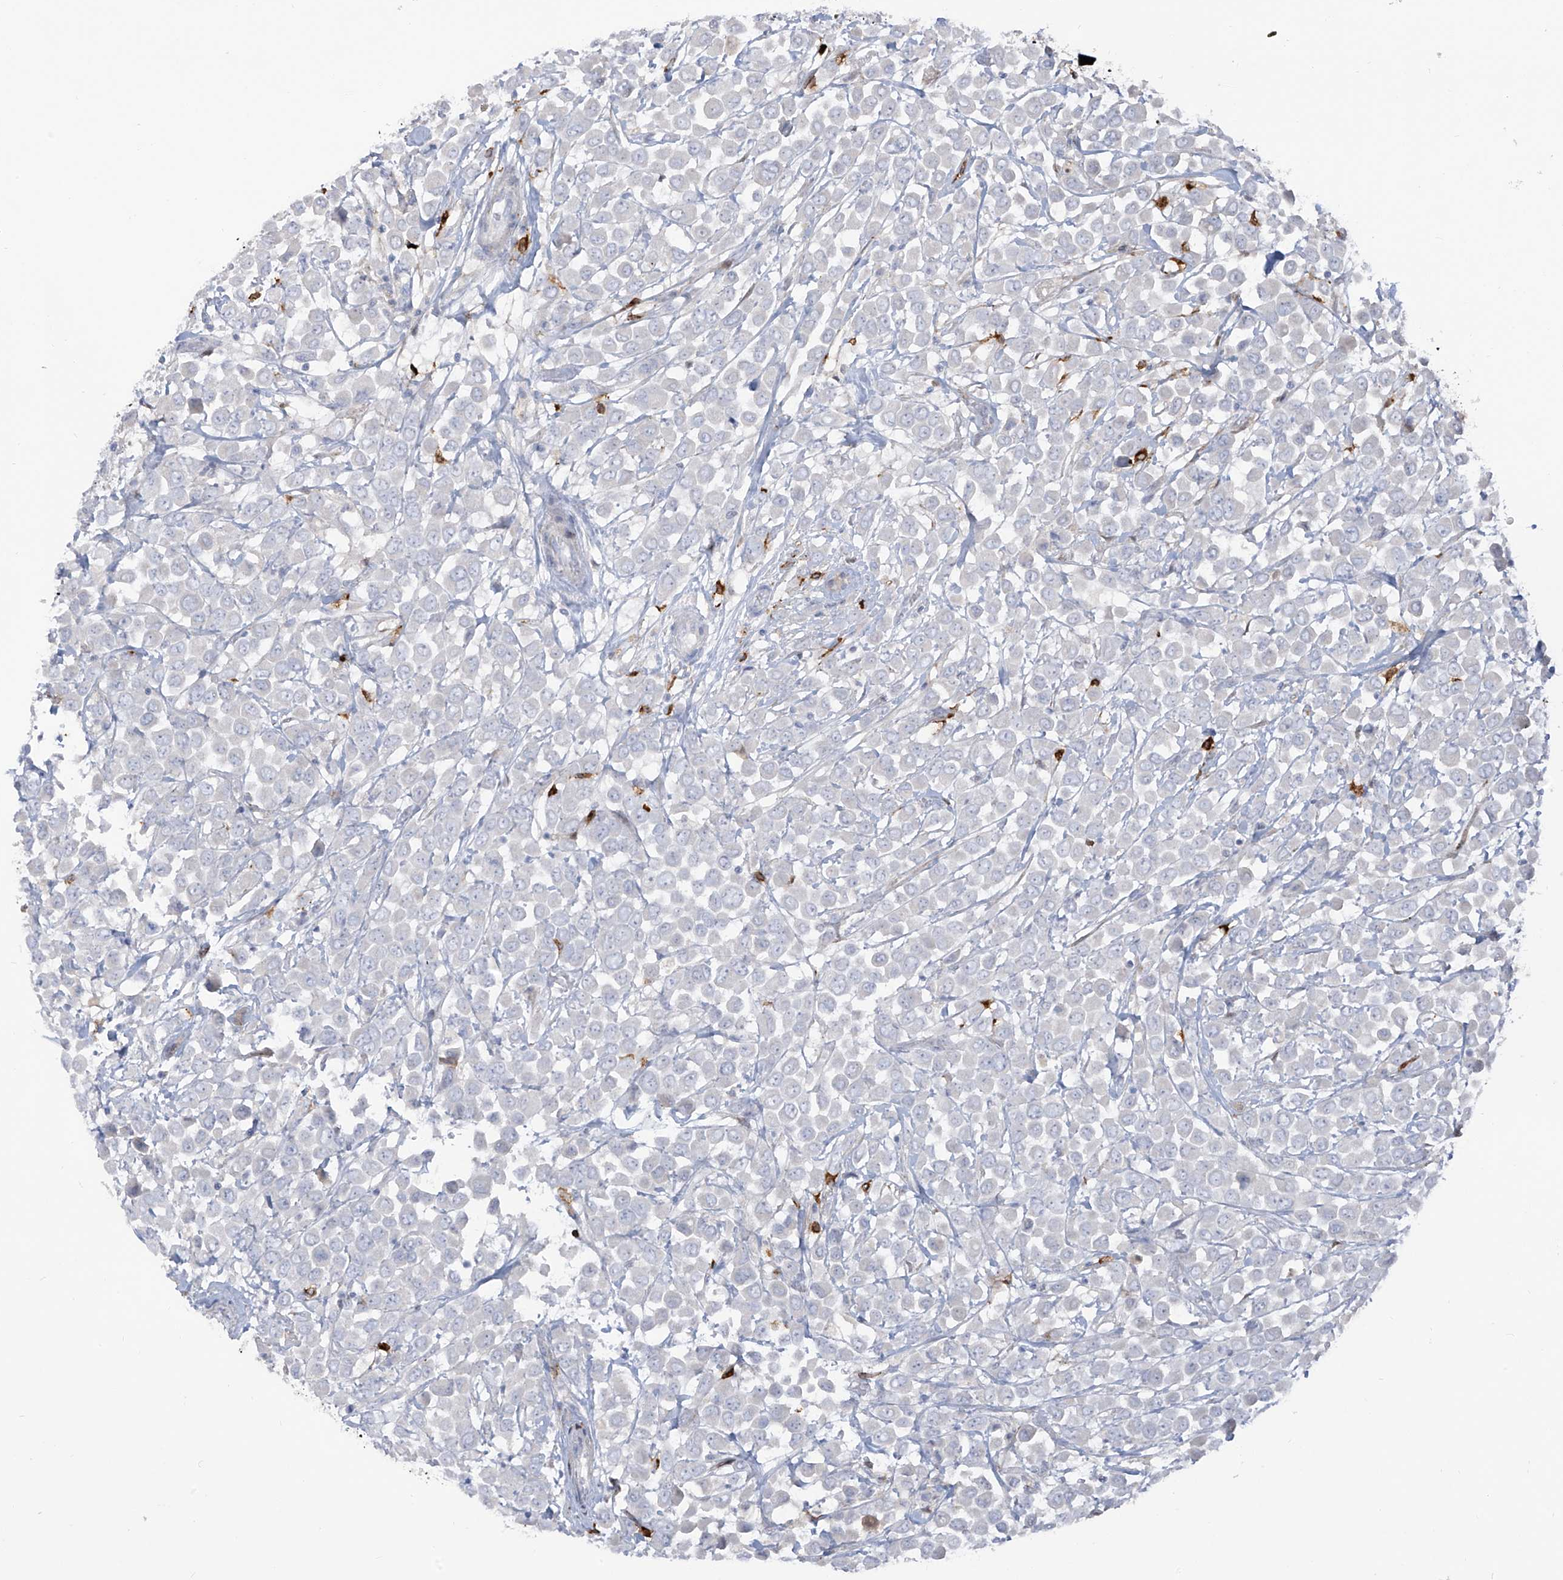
{"staining": {"intensity": "negative", "quantity": "none", "location": "none"}, "tissue": "breast cancer", "cell_type": "Tumor cells", "image_type": "cancer", "snomed": [{"axis": "morphology", "description": "Duct carcinoma"}, {"axis": "topography", "description": "Breast"}], "caption": "Tumor cells show no significant staining in breast cancer.", "gene": "NOTO", "patient": {"sex": "female", "age": 61}}